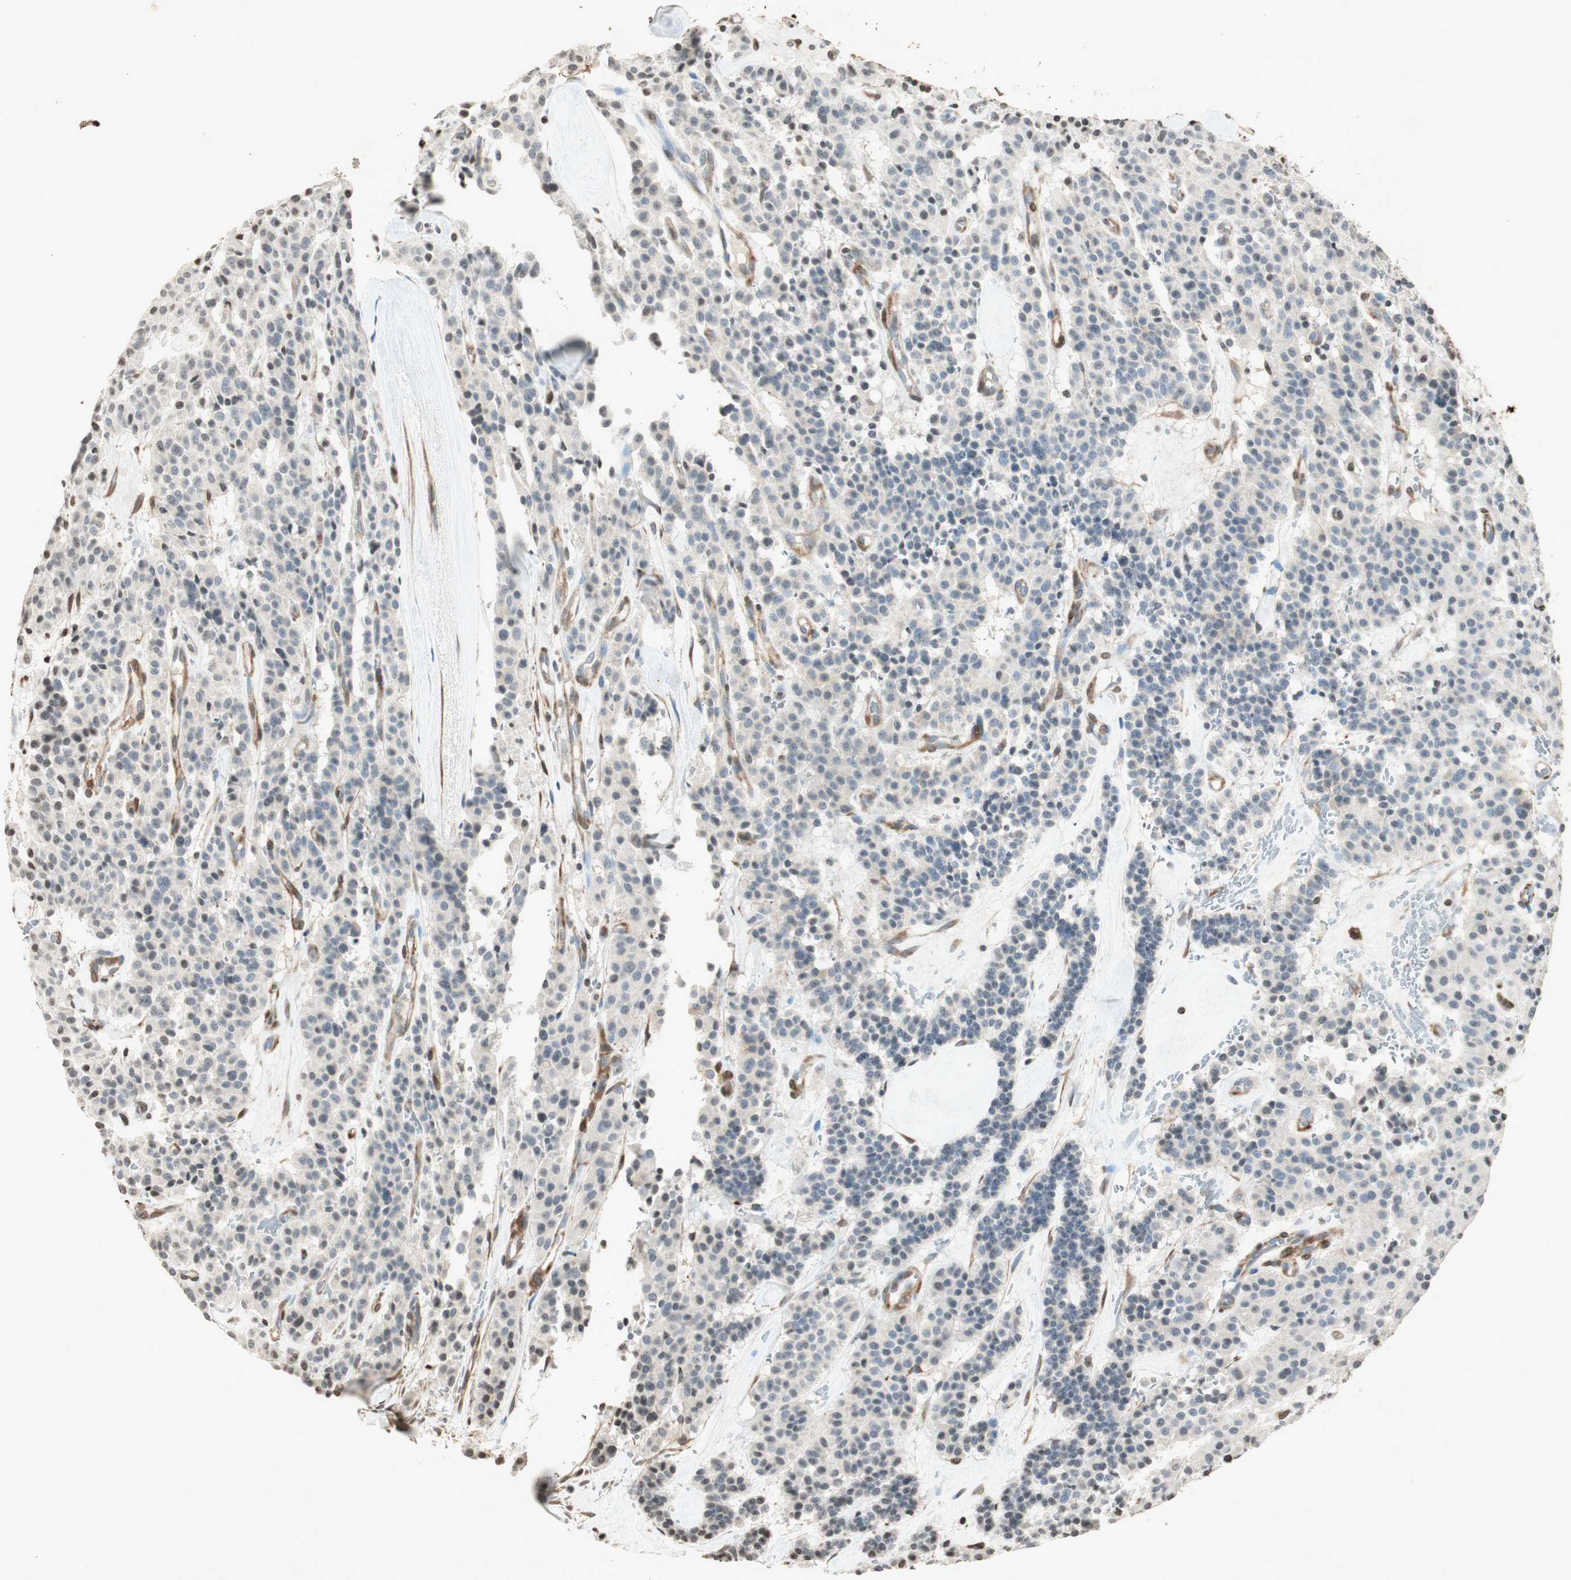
{"staining": {"intensity": "negative", "quantity": "none", "location": "none"}, "tissue": "carcinoid", "cell_type": "Tumor cells", "image_type": "cancer", "snomed": [{"axis": "morphology", "description": "Carcinoid, malignant, NOS"}, {"axis": "topography", "description": "Lung"}], "caption": "This is an immunohistochemistry micrograph of human carcinoid (malignant). There is no expression in tumor cells.", "gene": "PRKG1", "patient": {"sex": "male", "age": 30}}